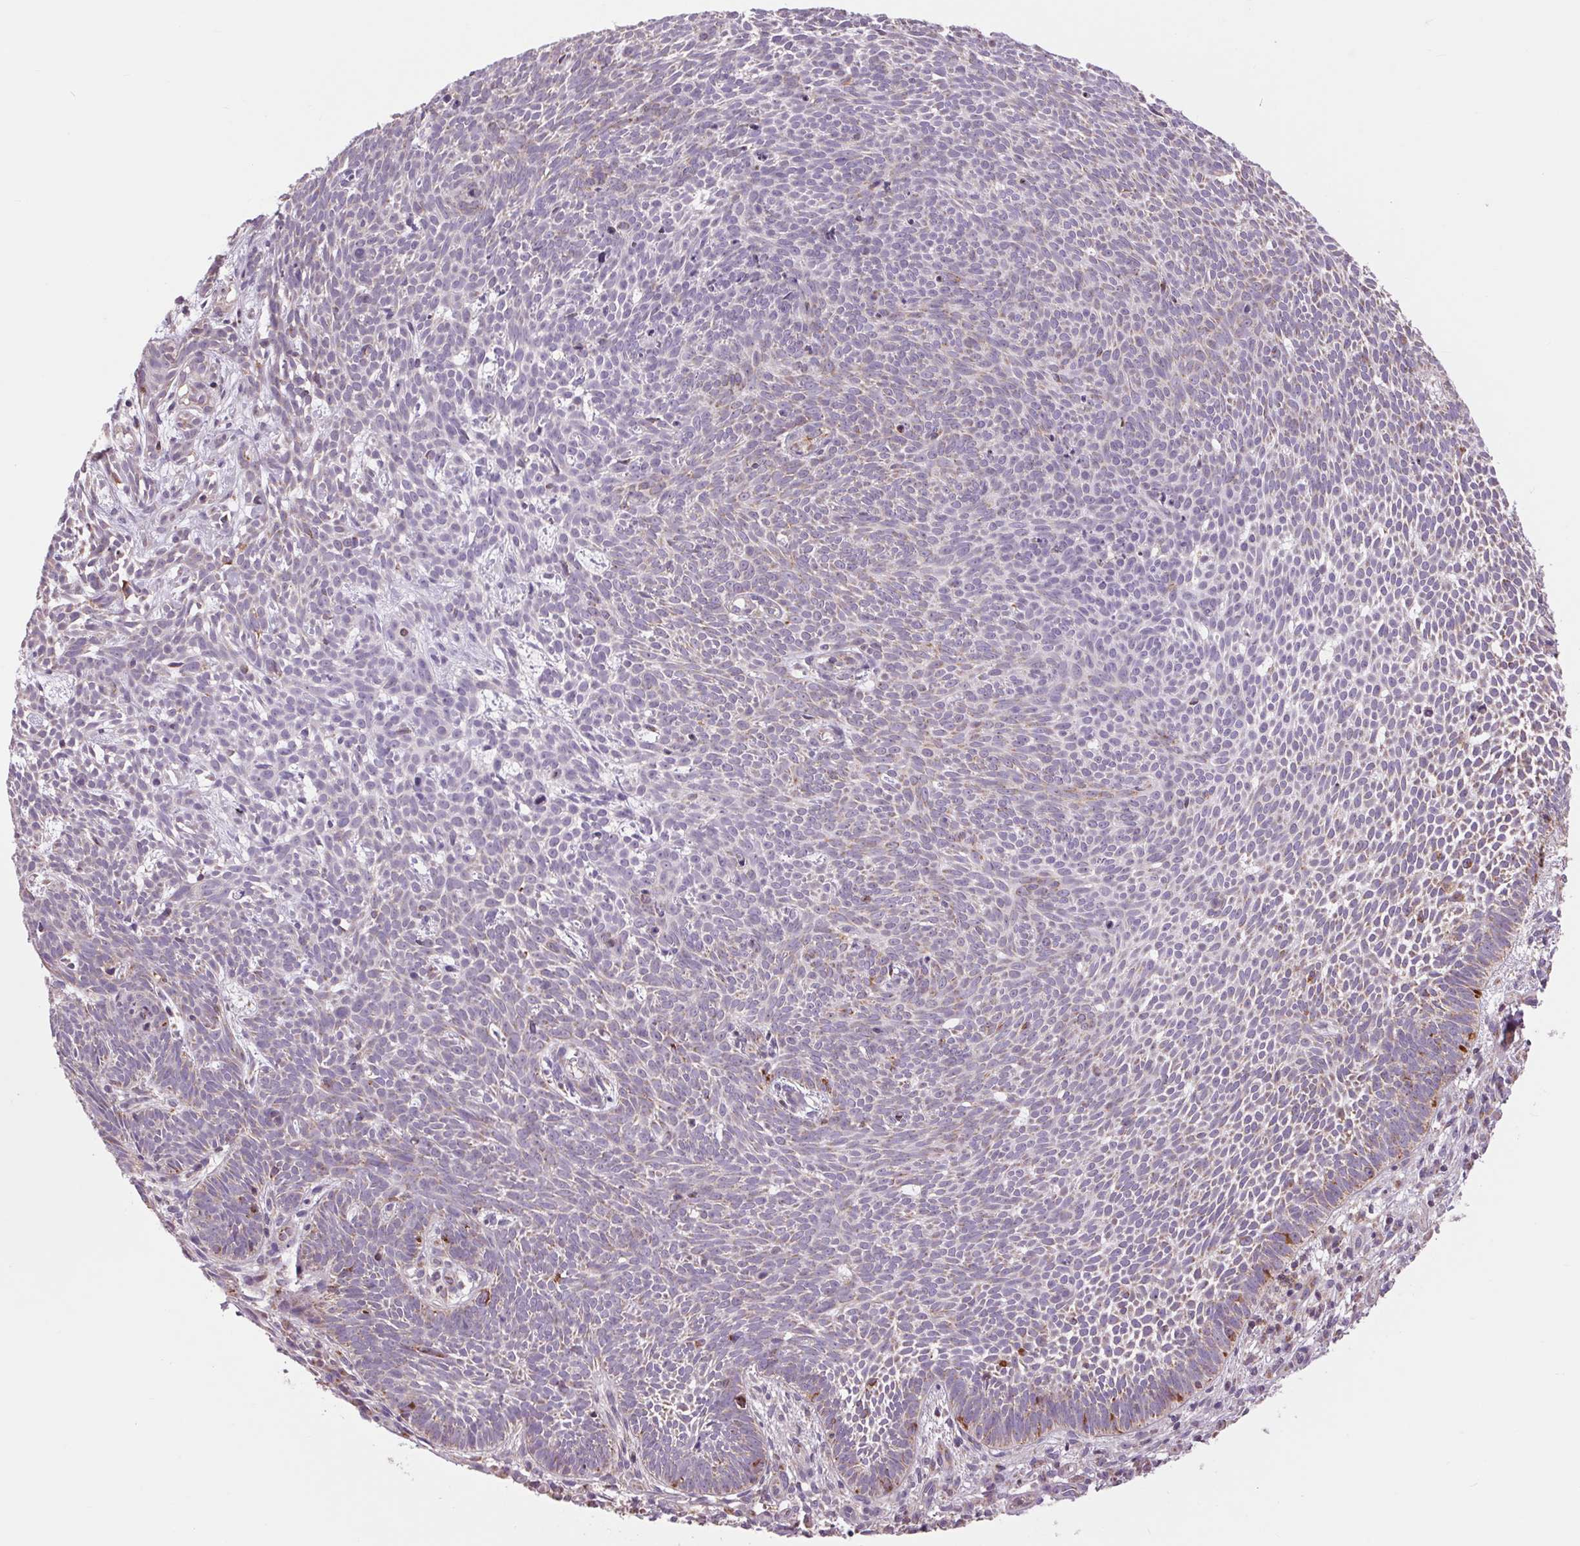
{"staining": {"intensity": "weak", "quantity": "<25%", "location": "cytoplasmic/membranous"}, "tissue": "skin cancer", "cell_type": "Tumor cells", "image_type": "cancer", "snomed": [{"axis": "morphology", "description": "Basal cell carcinoma"}, {"axis": "topography", "description": "Skin"}], "caption": "Skin basal cell carcinoma was stained to show a protein in brown. There is no significant expression in tumor cells. (DAB (3,3'-diaminobenzidine) IHC with hematoxylin counter stain).", "gene": "COX6A1", "patient": {"sex": "male", "age": 59}}